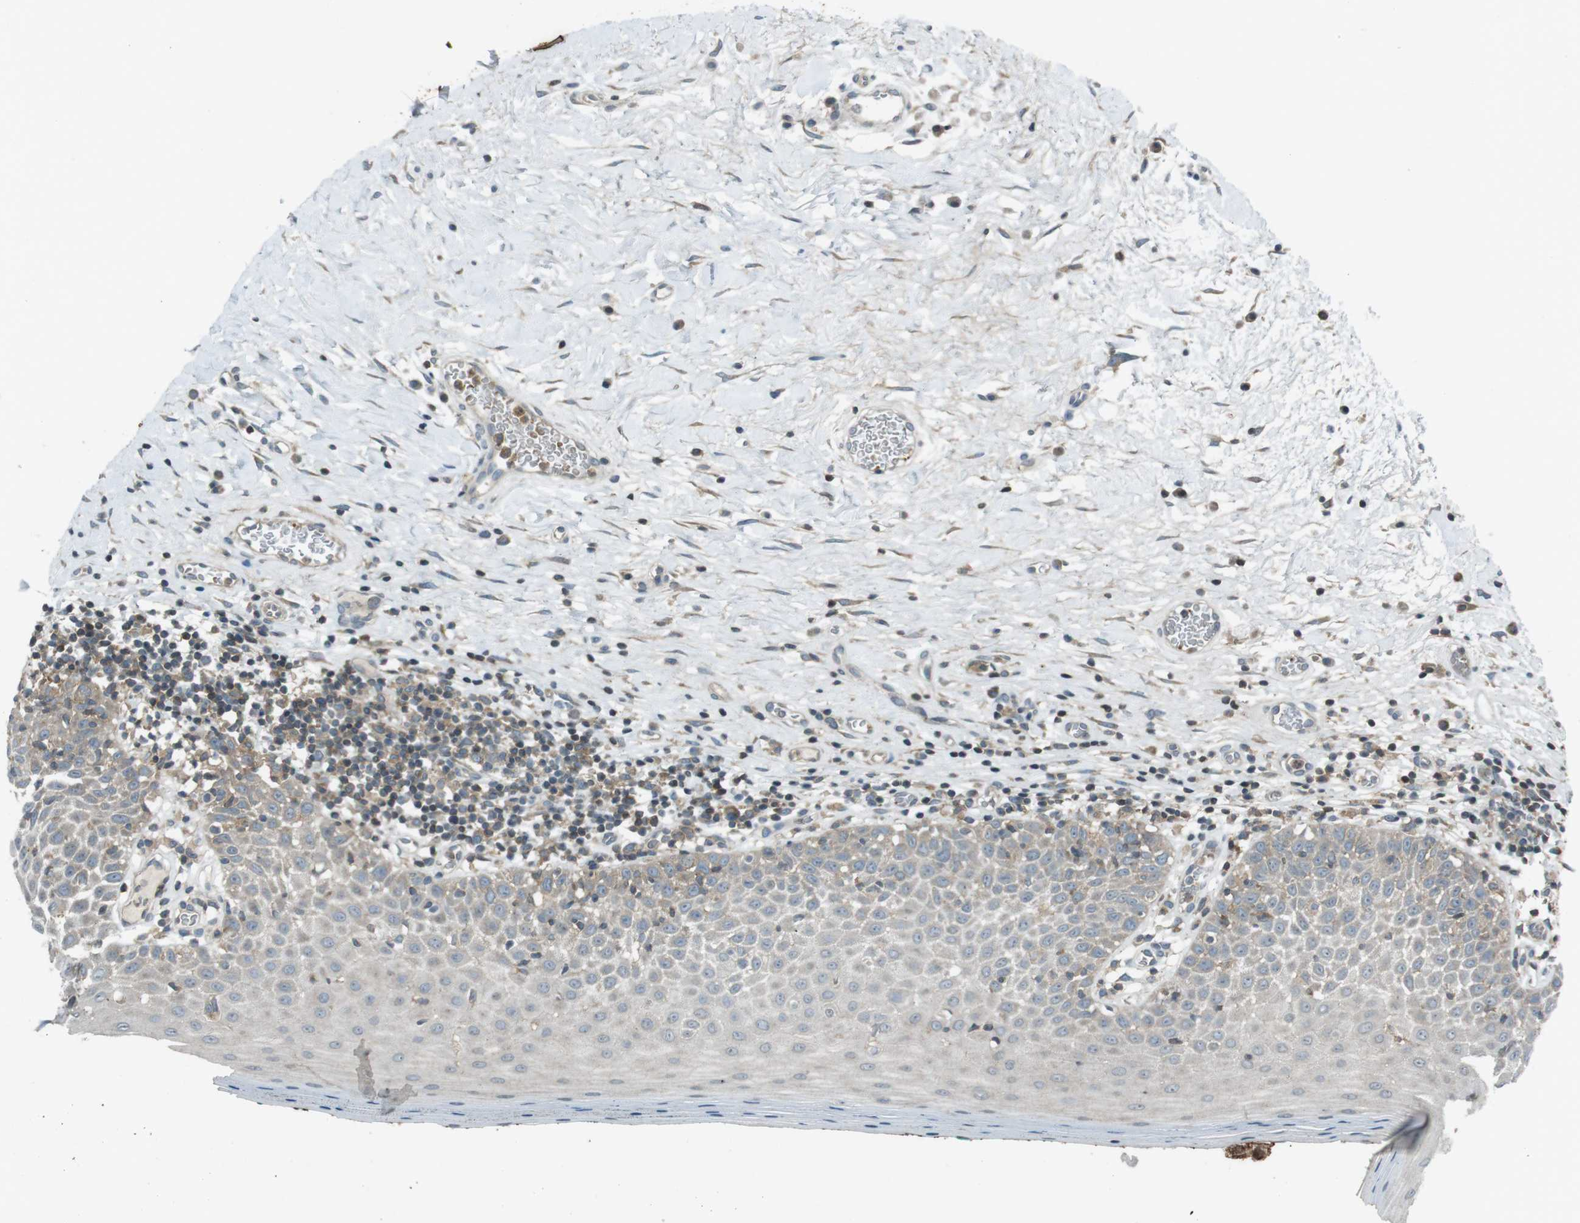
{"staining": {"intensity": "weak", "quantity": "25%-75%", "location": "cytoplasmic/membranous"}, "tissue": "oral mucosa", "cell_type": "Squamous epithelial cells", "image_type": "normal", "snomed": [{"axis": "morphology", "description": "Normal tissue, NOS"}, {"axis": "topography", "description": "Skeletal muscle"}, {"axis": "topography", "description": "Oral tissue"}], "caption": "This histopathology image shows immunohistochemistry (IHC) staining of benign oral mucosa, with low weak cytoplasmic/membranous staining in about 25%-75% of squamous epithelial cells.", "gene": "ZYX", "patient": {"sex": "male", "age": 58}}